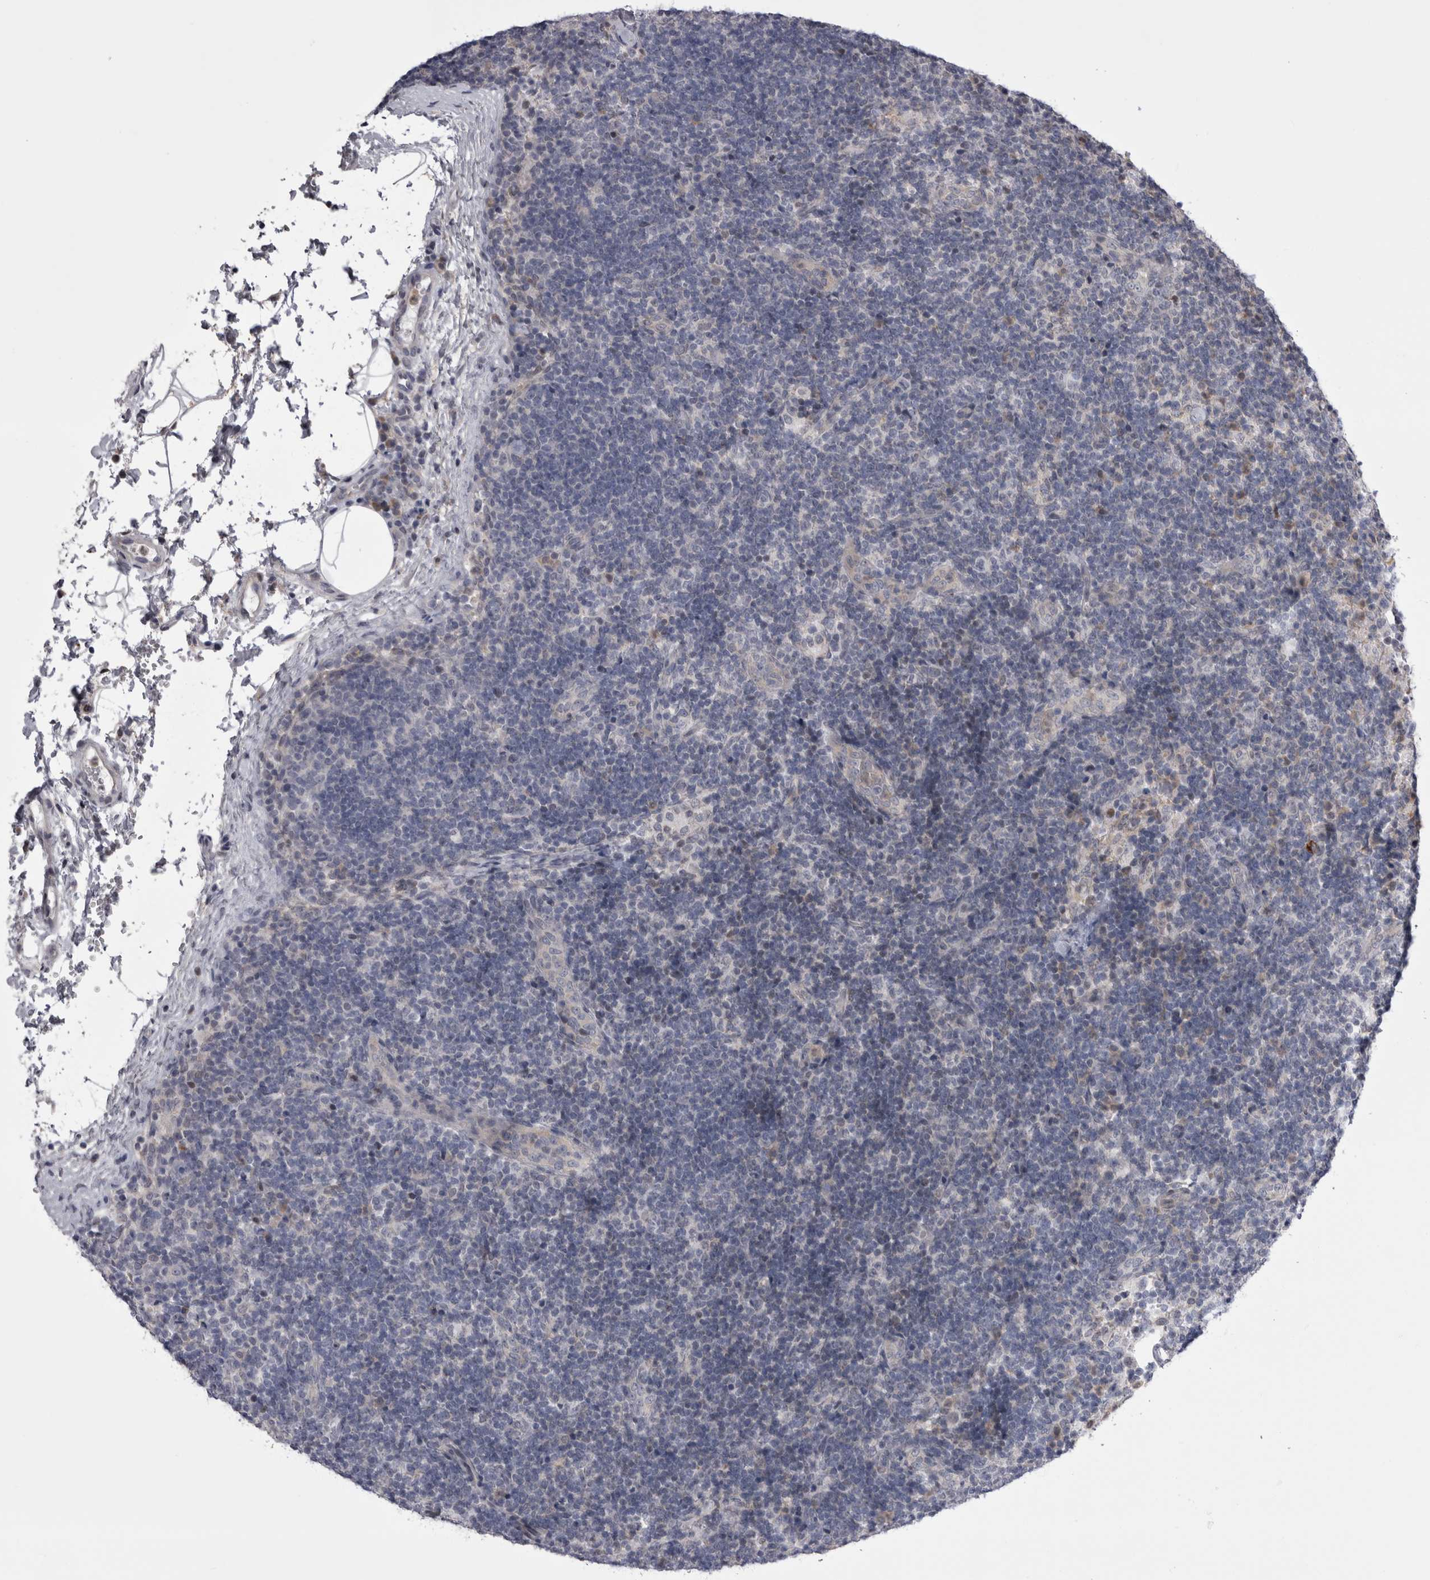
{"staining": {"intensity": "negative", "quantity": "none", "location": "none"}, "tissue": "lymph node", "cell_type": "Germinal center cells", "image_type": "normal", "snomed": [{"axis": "morphology", "description": "Normal tissue, NOS"}, {"axis": "topography", "description": "Lymph node"}], "caption": "High power microscopy histopathology image of an IHC histopathology image of normal lymph node, revealing no significant expression in germinal center cells. (DAB (3,3'-diaminobenzidine) immunohistochemistry with hematoxylin counter stain).", "gene": "CHIC1", "patient": {"sex": "female", "age": 22}}